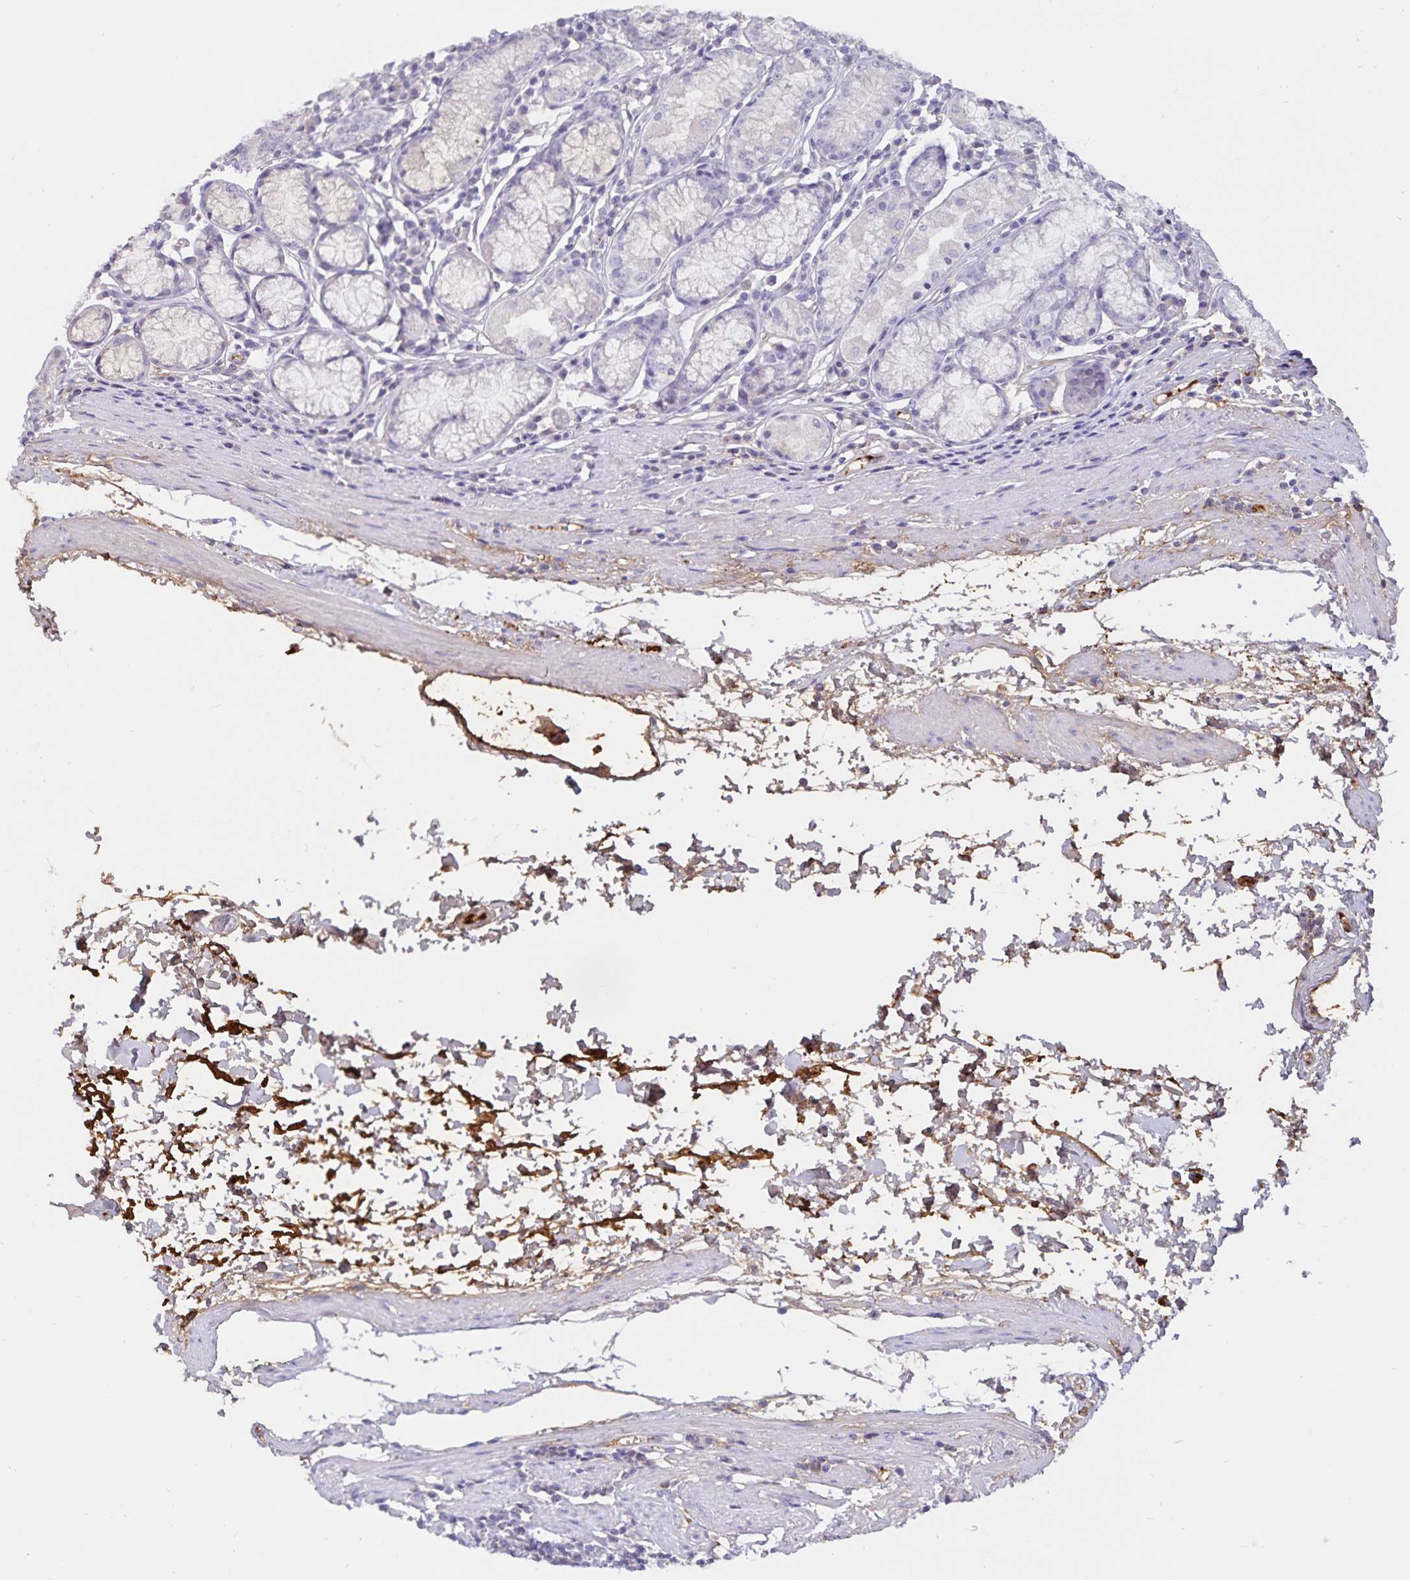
{"staining": {"intensity": "negative", "quantity": "none", "location": "none"}, "tissue": "stomach", "cell_type": "Glandular cells", "image_type": "normal", "snomed": [{"axis": "morphology", "description": "Normal tissue, NOS"}, {"axis": "topography", "description": "Stomach"}], "caption": "The histopathology image demonstrates no staining of glandular cells in normal stomach. The staining is performed using DAB (3,3'-diaminobenzidine) brown chromogen with nuclei counter-stained in using hematoxylin.", "gene": "FGG", "patient": {"sex": "male", "age": 55}}